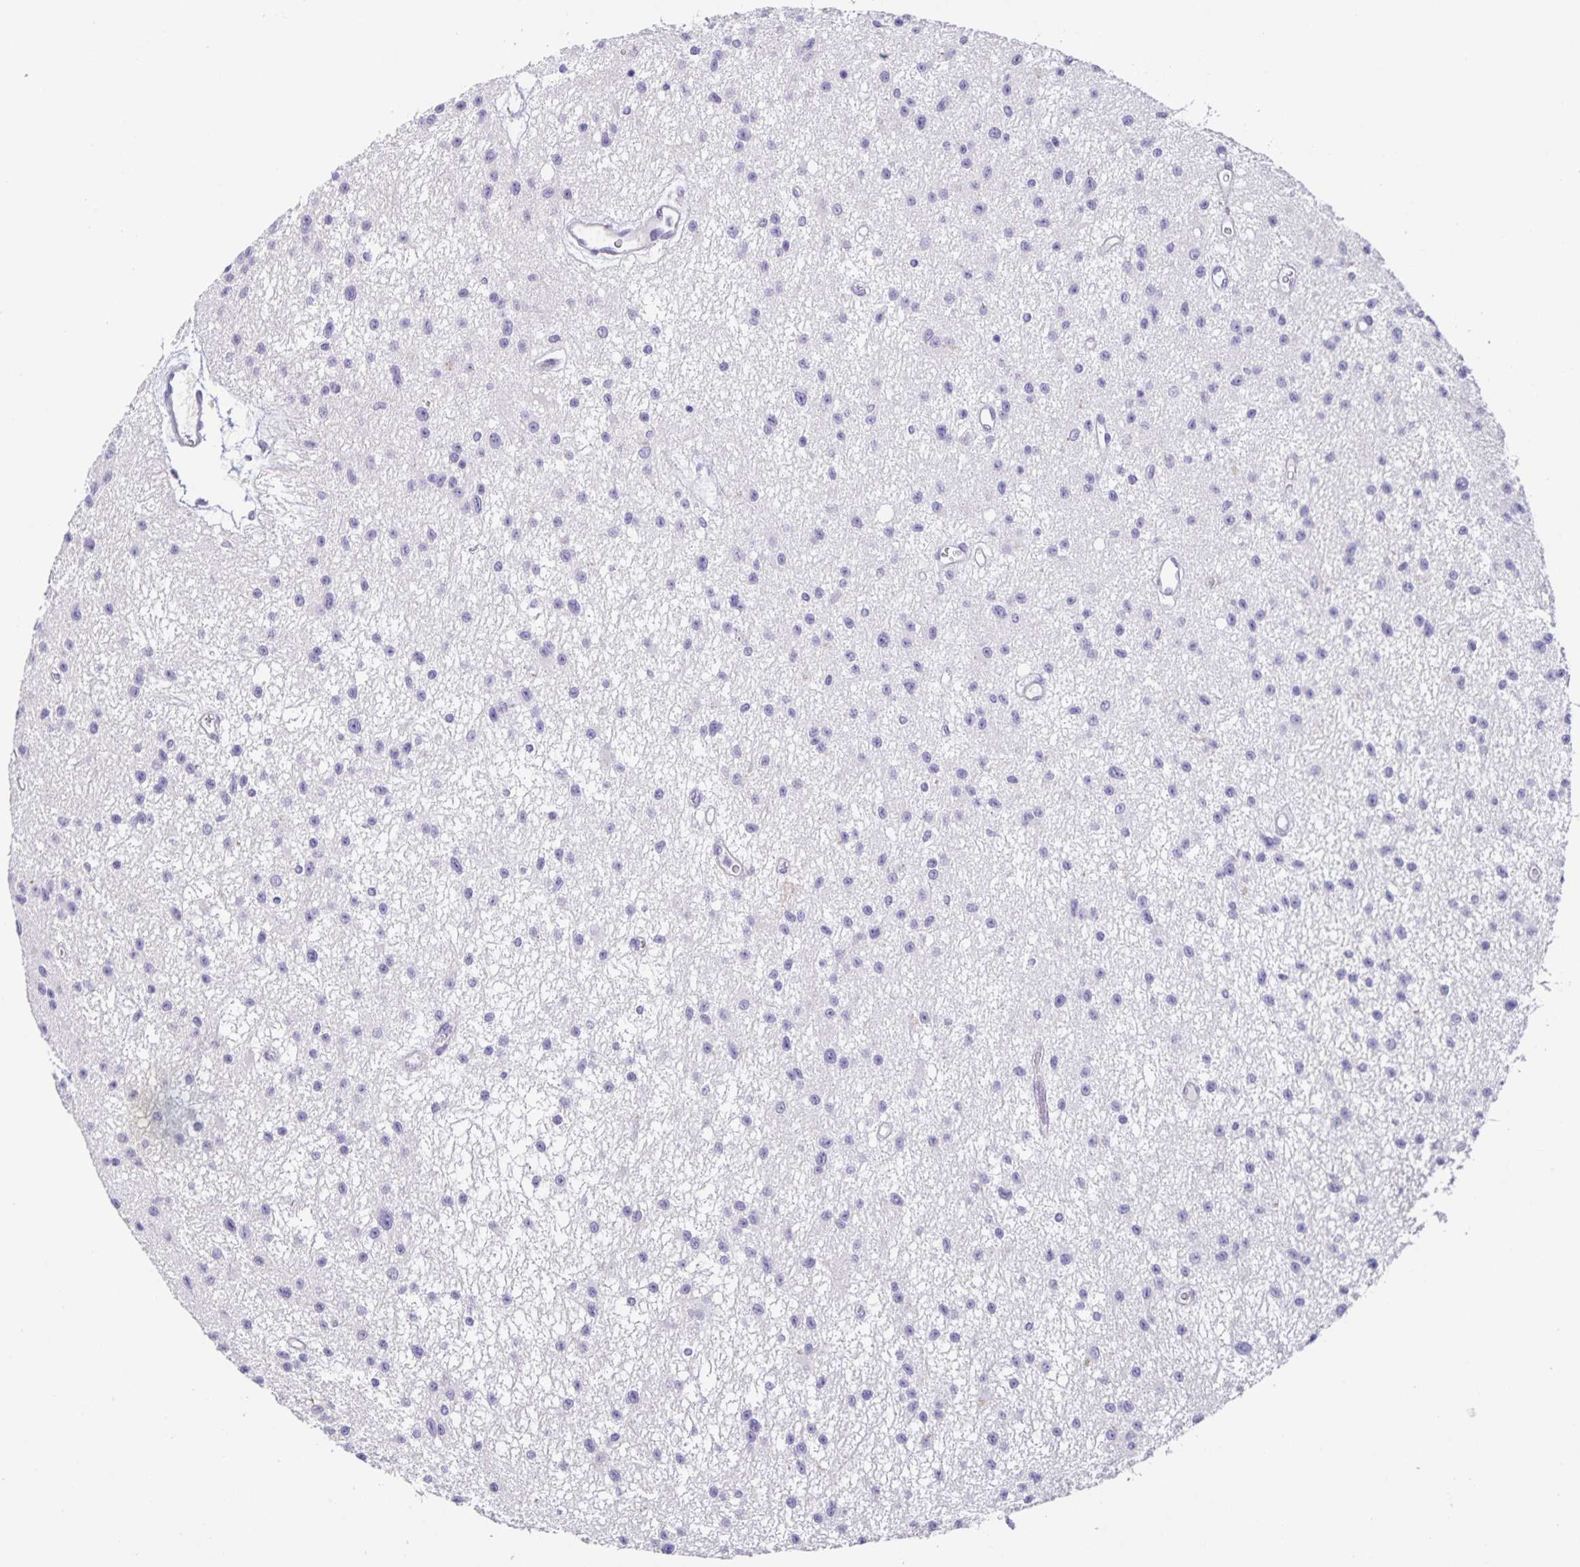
{"staining": {"intensity": "negative", "quantity": "none", "location": "none"}, "tissue": "glioma", "cell_type": "Tumor cells", "image_type": "cancer", "snomed": [{"axis": "morphology", "description": "Glioma, malignant, Low grade"}, {"axis": "topography", "description": "Brain"}], "caption": "A histopathology image of glioma stained for a protein displays no brown staining in tumor cells.", "gene": "PRR36", "patient": {"sex": "male", "age": 43}}